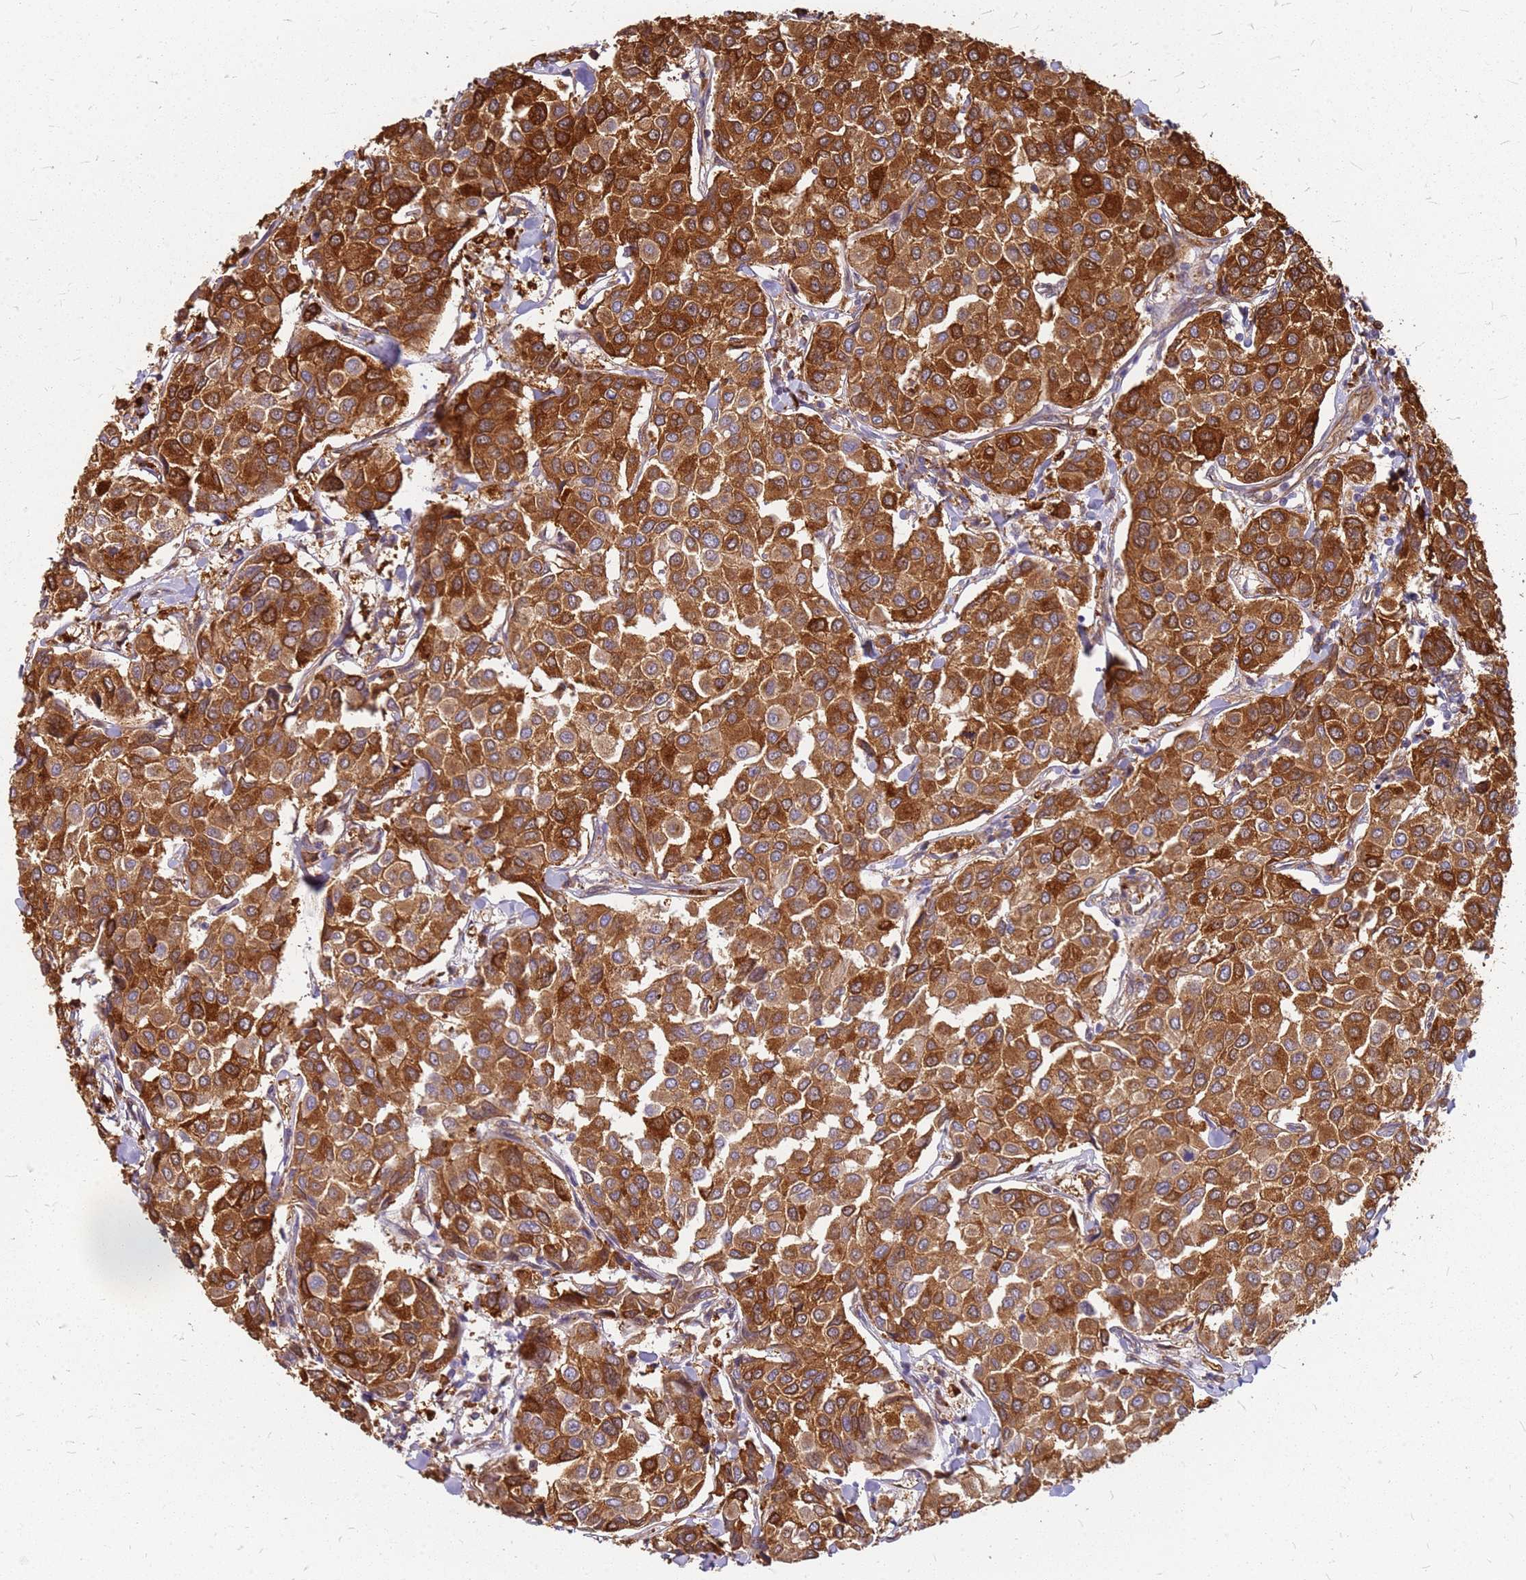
{"staining": {"intensity": "strong", "quantity": ">75%", "location": "cytoplasmic/membranous"}, "tissue": "breast cancer", "cell_type": "Tumor cells", "image_type": "cancer", "snomed": [{"axis": "morphology", "description": "Duct carcinoma"}, {"axis": "topography", "description": "Breast"}], "caption": "An IHC image of tumor tissue is shown. Protein staining in brown labels strong cytoplasmic/membranous positivity in infiltrating ductal carcinoma (breast) within tumor cells. (Brightfield microscopy of DAB IHC at high magnification).", "gene": "HDX", "patient": {"sex": "female", "age": 55}}